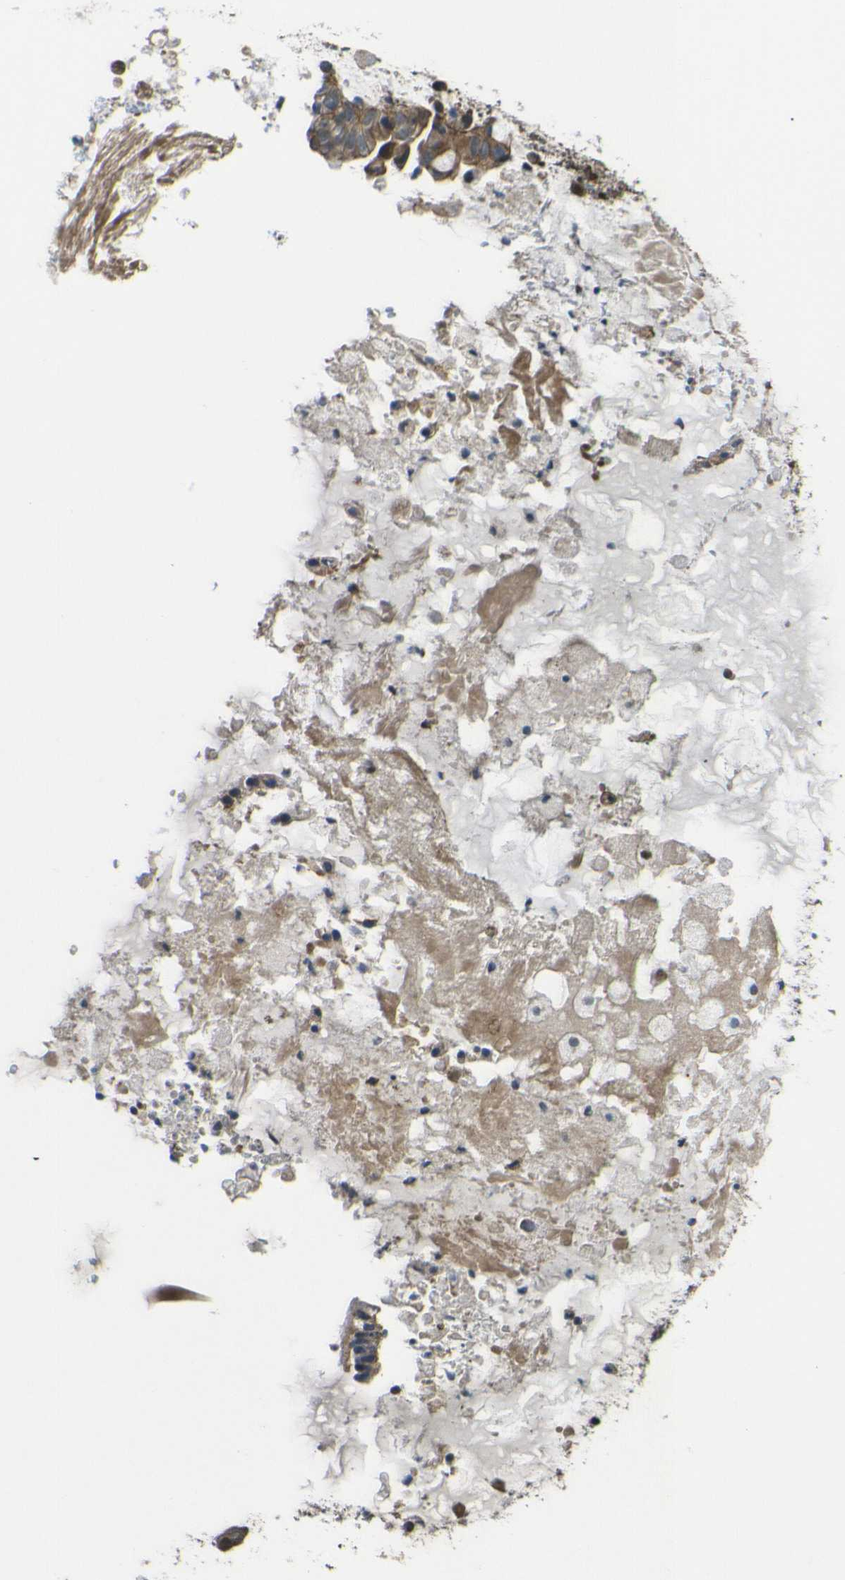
{"staining": {"intensity": "moderate", "quantity": ">75%", "location": "cytoplasmic/membranous"}, "tissue": "ovarian cancer", "cell_type": "Tumor cells", "image_type": "cancer", "snomed": [{"axis": "morphology", "description": "Cystadenocarcinoma, mucinous, NOS"}, {"axis": "topography", "description": "Ovary"}], "caption": "Tumor cells demonstrate medium levels of moderate cytoplasmic/membranous staining in approximately >75% of cells in human ovarian cancer.", "gene": "ECE1", "patient": {"sex": "female", "age": 80}}